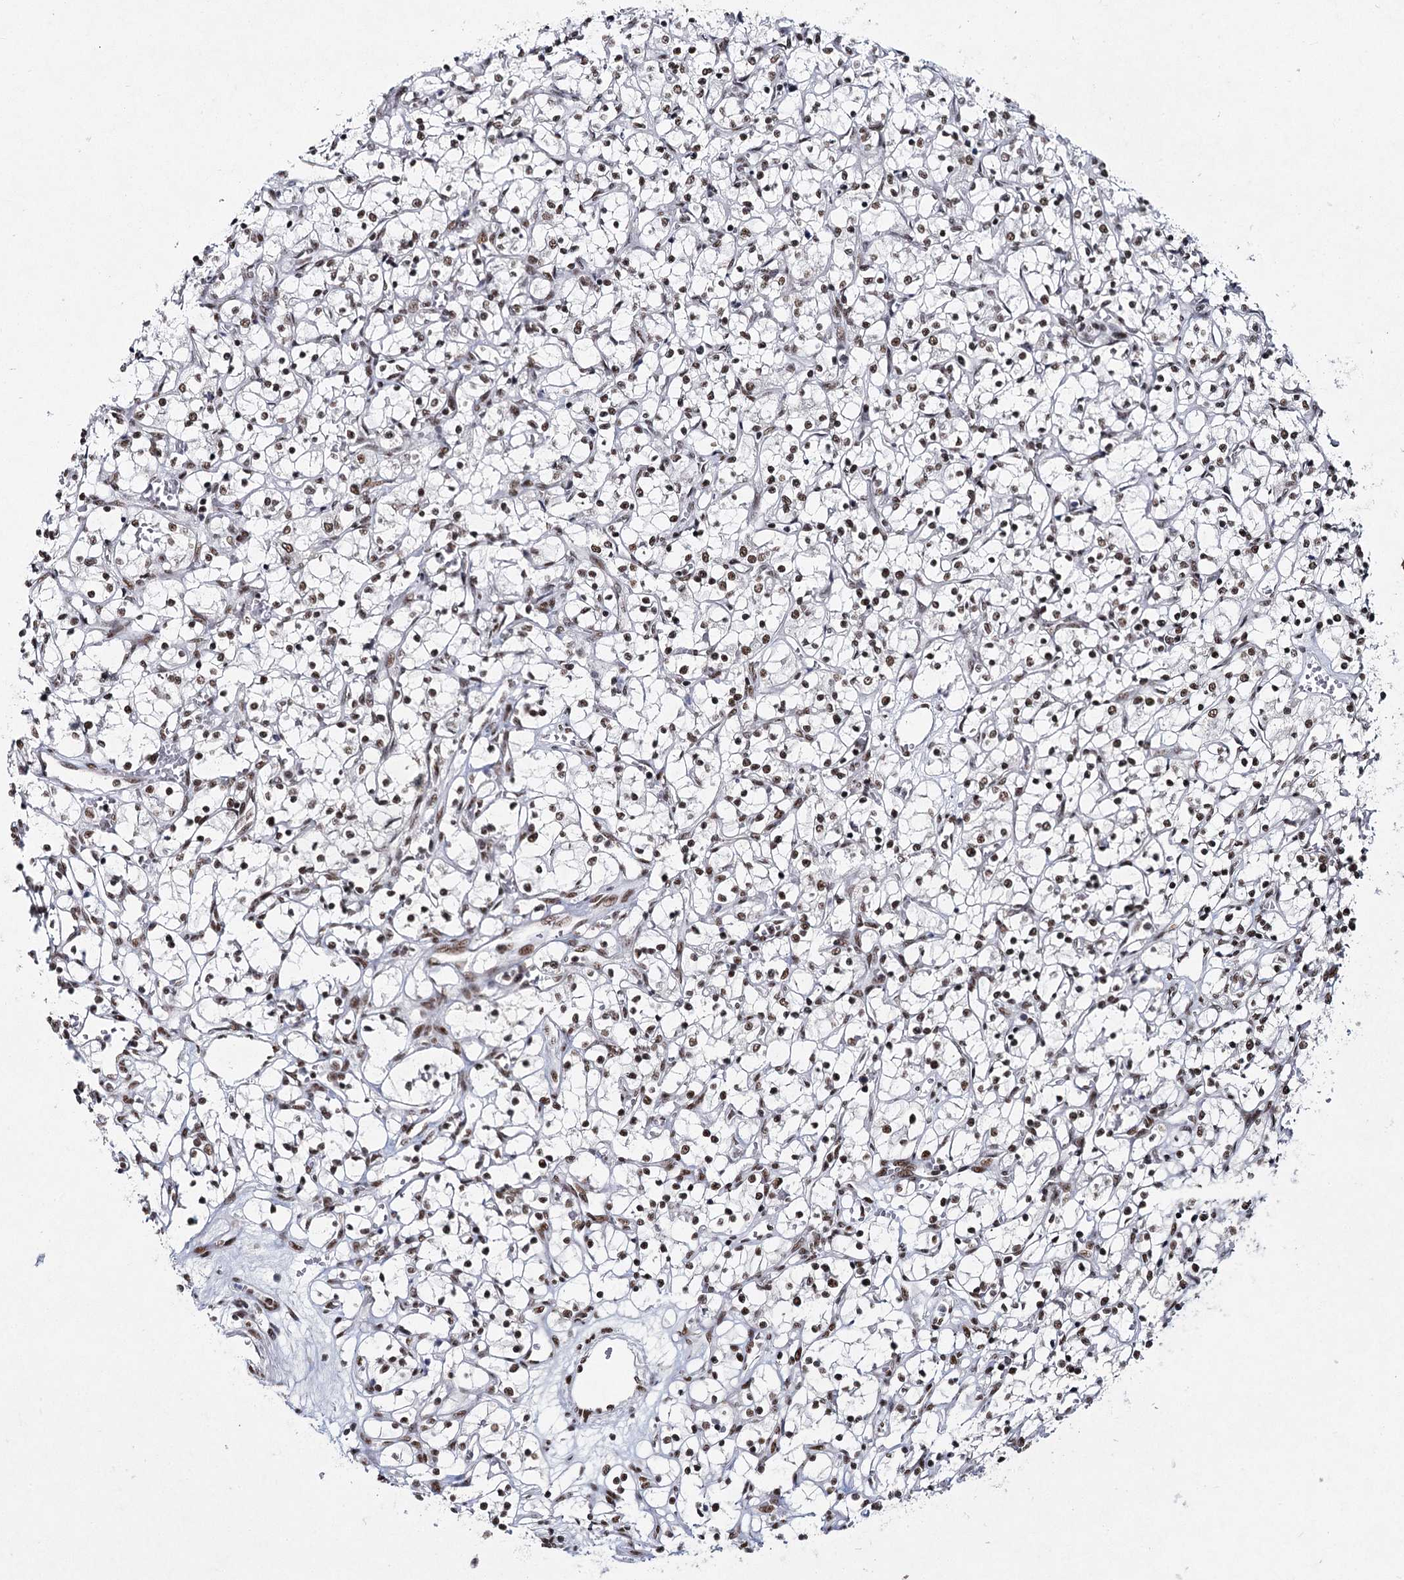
{"staining": {"intensity": "weak", "quantity": ">75%", "location": "nuclear"}, "tissue": "renal cancer", "cell_type": "Tumor cells", "image_type": "cancer", "snomed": [{"axis": "morphology", "description": "Adenocarcinoma, NOS"}, {"axis": "topography", "description": "Kidney"}], "caption": "This image shows IHC staining of human renal cancer, with low weak nuclear expression in approximately >75% of tumor cells.", "gene": "SCAF8", "patient": {"sex": "female", "age": 69}}